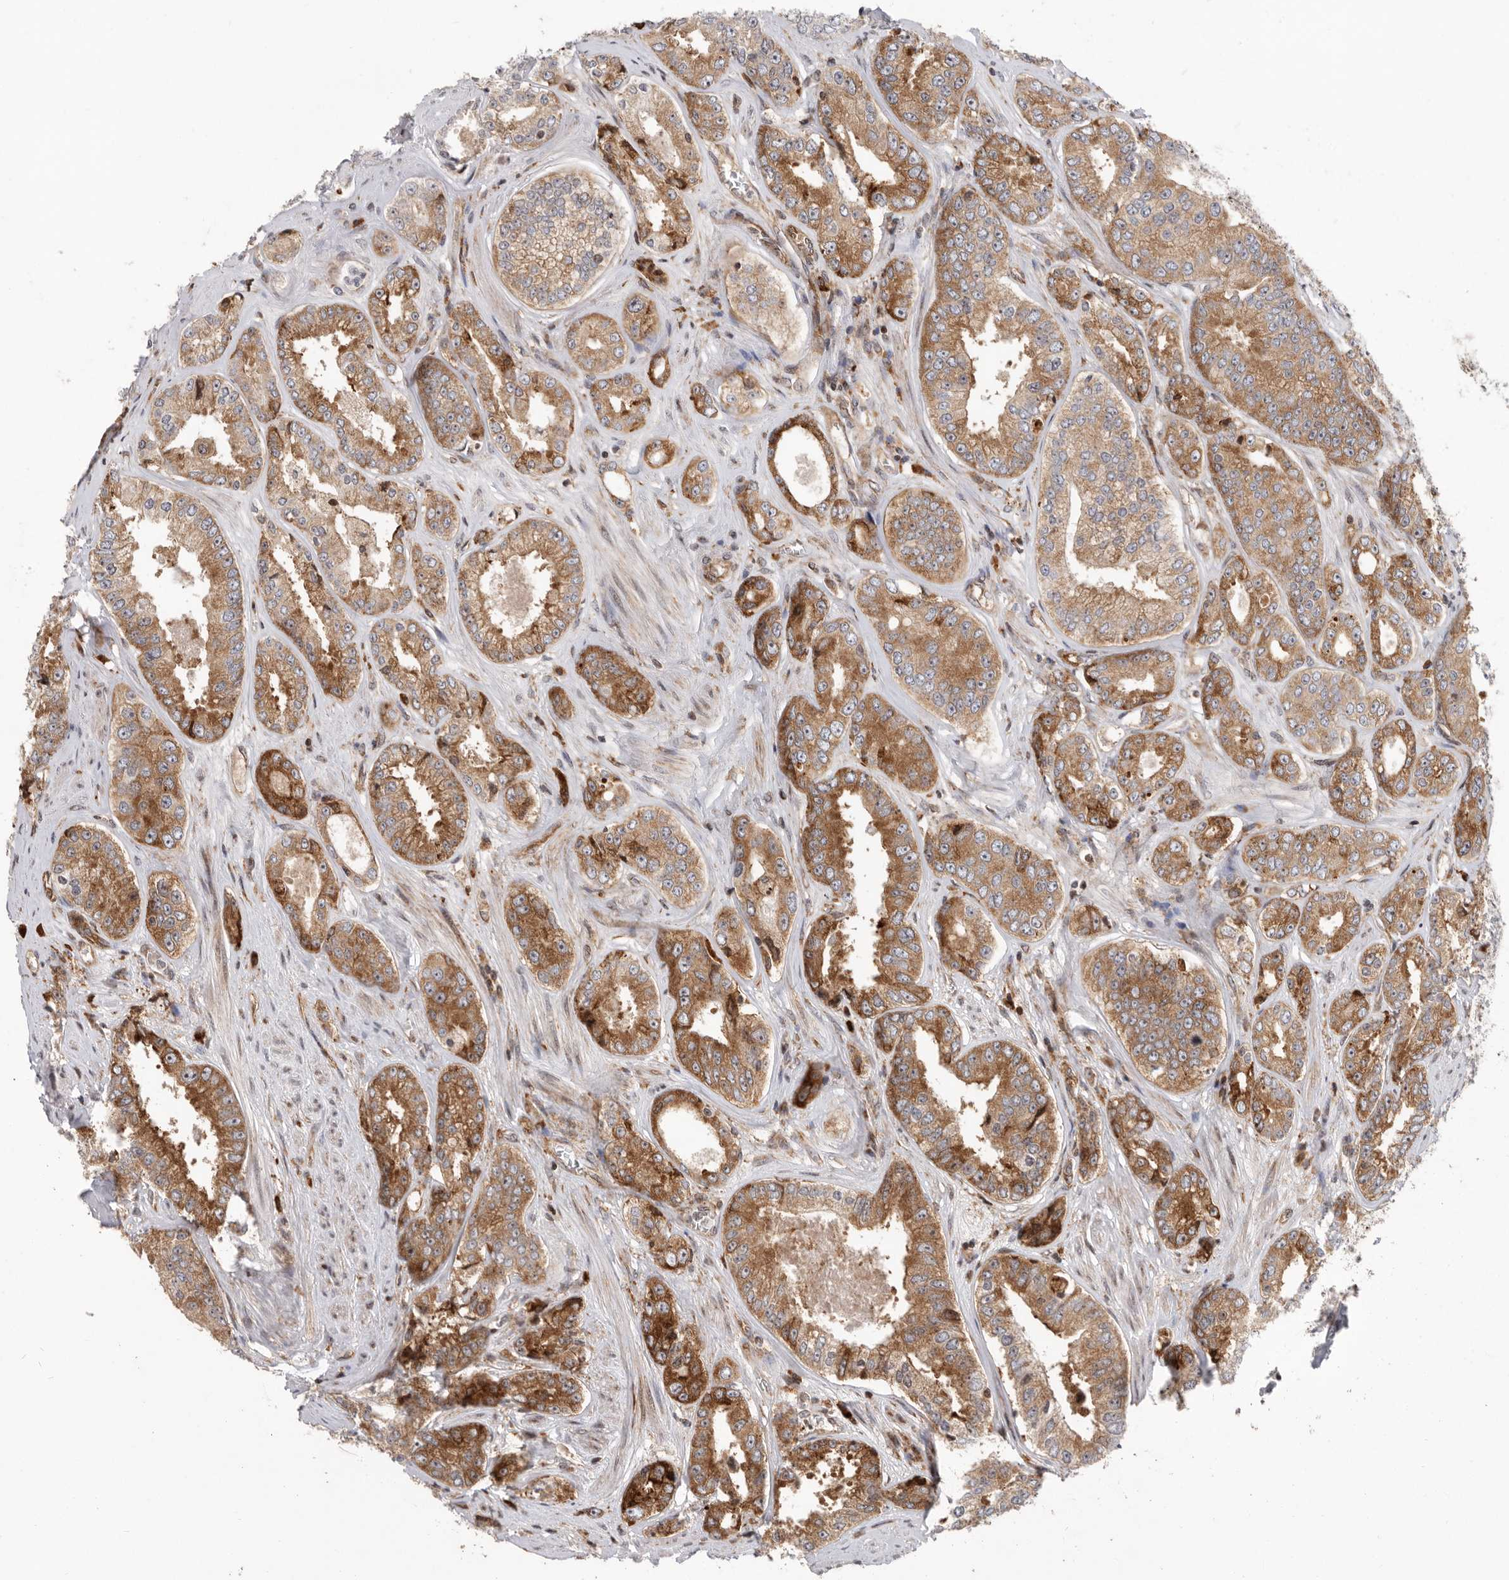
{"staining": {"intensity": "moderate", "quantity": ">75%", "location": "cytoplasmic/membranous"}, "tissue": "prostate cancer", "cell_type": "Tumor cells", "image_type": "cancer", "snomed": [{"axis": "morphology", "description": "Adenocarcinoma, High grade"}, {"axis": "topography", "description": "Prostate"}], "caption": "An immunohistochemistry (IHC) histopathology image of tumor tissue is shown. Protein staining in brown labels moderate cytoplasmic/membranous positivity in prostate cancer within tumor cells. (IHC, brightfield microscopy, high magnification).", "gene": "FZD3", "patient": {"sex": "male", "age": 61}}